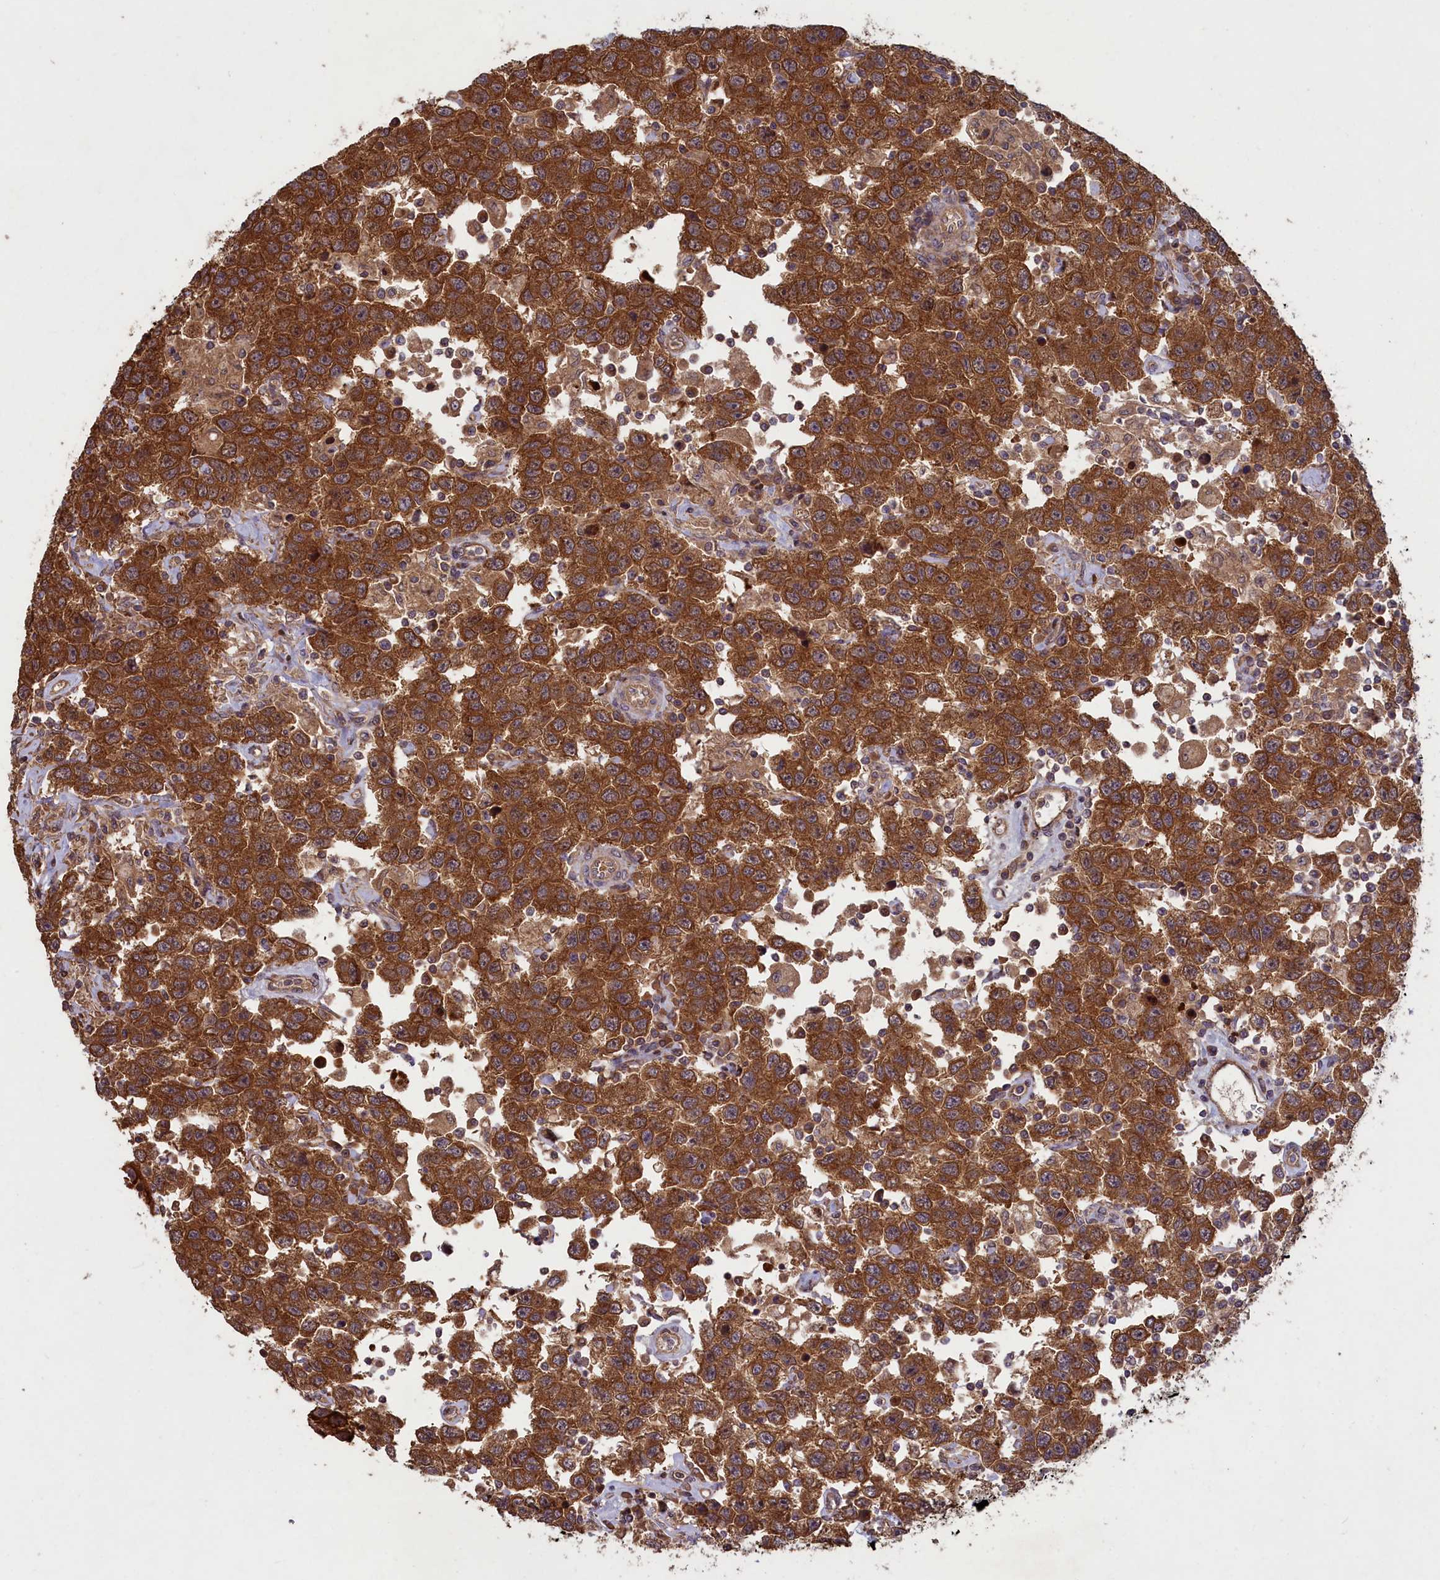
{"staining": {"intensity": "strong", "quantity": ">75%", "location": "cytoplasmic/membranous"}, "tissue": "testis cancer", "cell_type": "Tumor cells", "image_type": "cancer", "snomed": [{"axis": "morphology", "description": "Seminoma, NOS"}, {"axis": "topography", "description": "Testis"}], "caption": "Approximately >75% of tumor cells in testis cancer (seminoma) display strong cytoplasmic/membranous protein positivity as visualized by brown immunohistochemical staining.", "gene": "CIAO2B", "patient": {"sex": "male", "age": 41}}